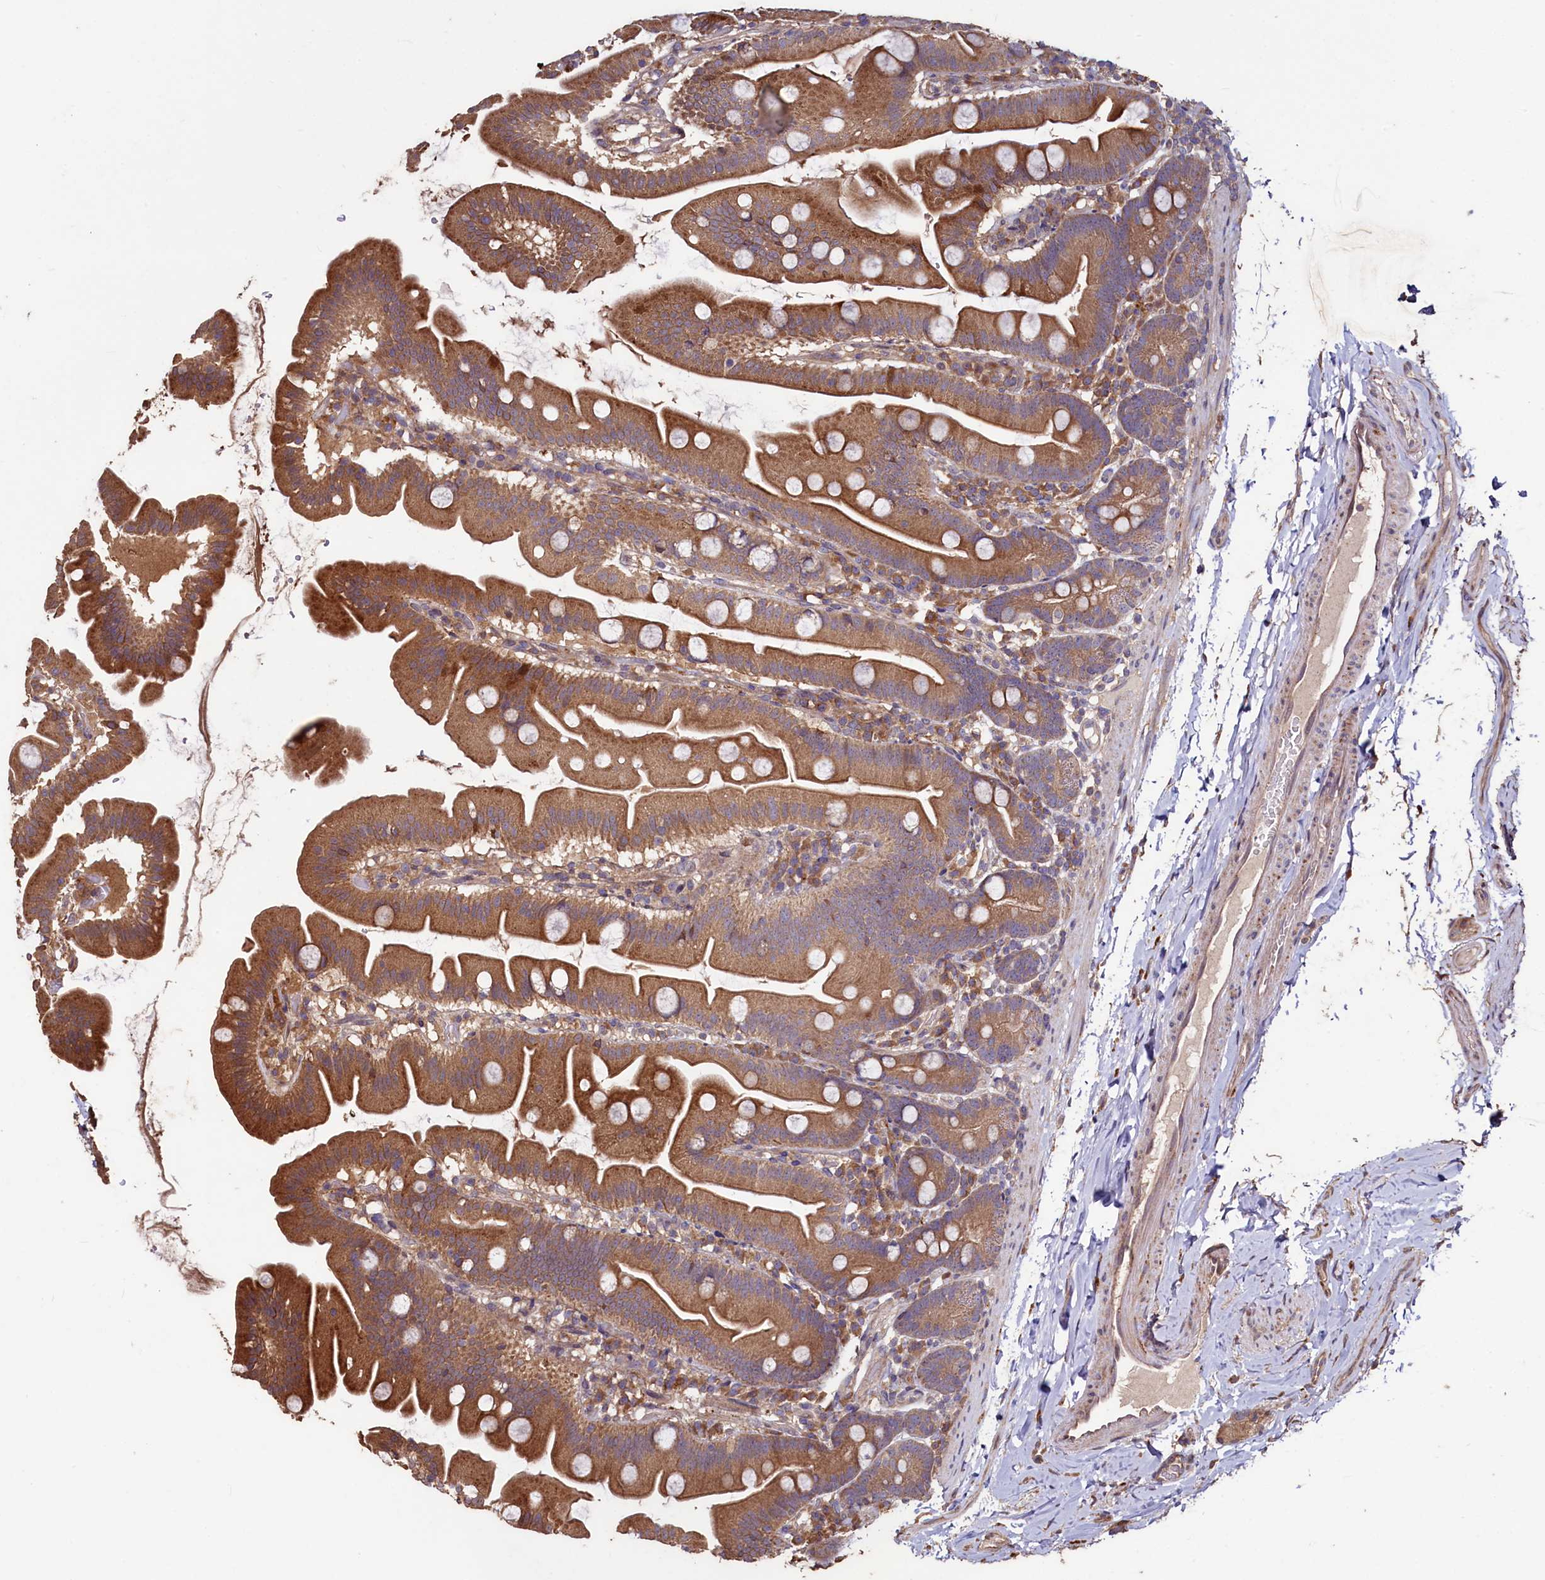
{"staining": {"intensity": "moderate", "quantity": ">75%", "location": "cytoplasmic/membranous"}, "tissue": "small intestine", "cell_type": "Glandular cells", "image_type": "normal", "snomed": [{"axis": "morphology", "description": "Normal tissue, NOS"}, {"axis": "topography", "description": "Small intestine"}], "caption": "Brown immunohistochemical staining in normal human small intestine reveals moderate cytoplasmic/membranous expression in approximately >75% of glandular cells.", "gene": "TMEM98", "patient": {"sex": "female", "age": 68}}